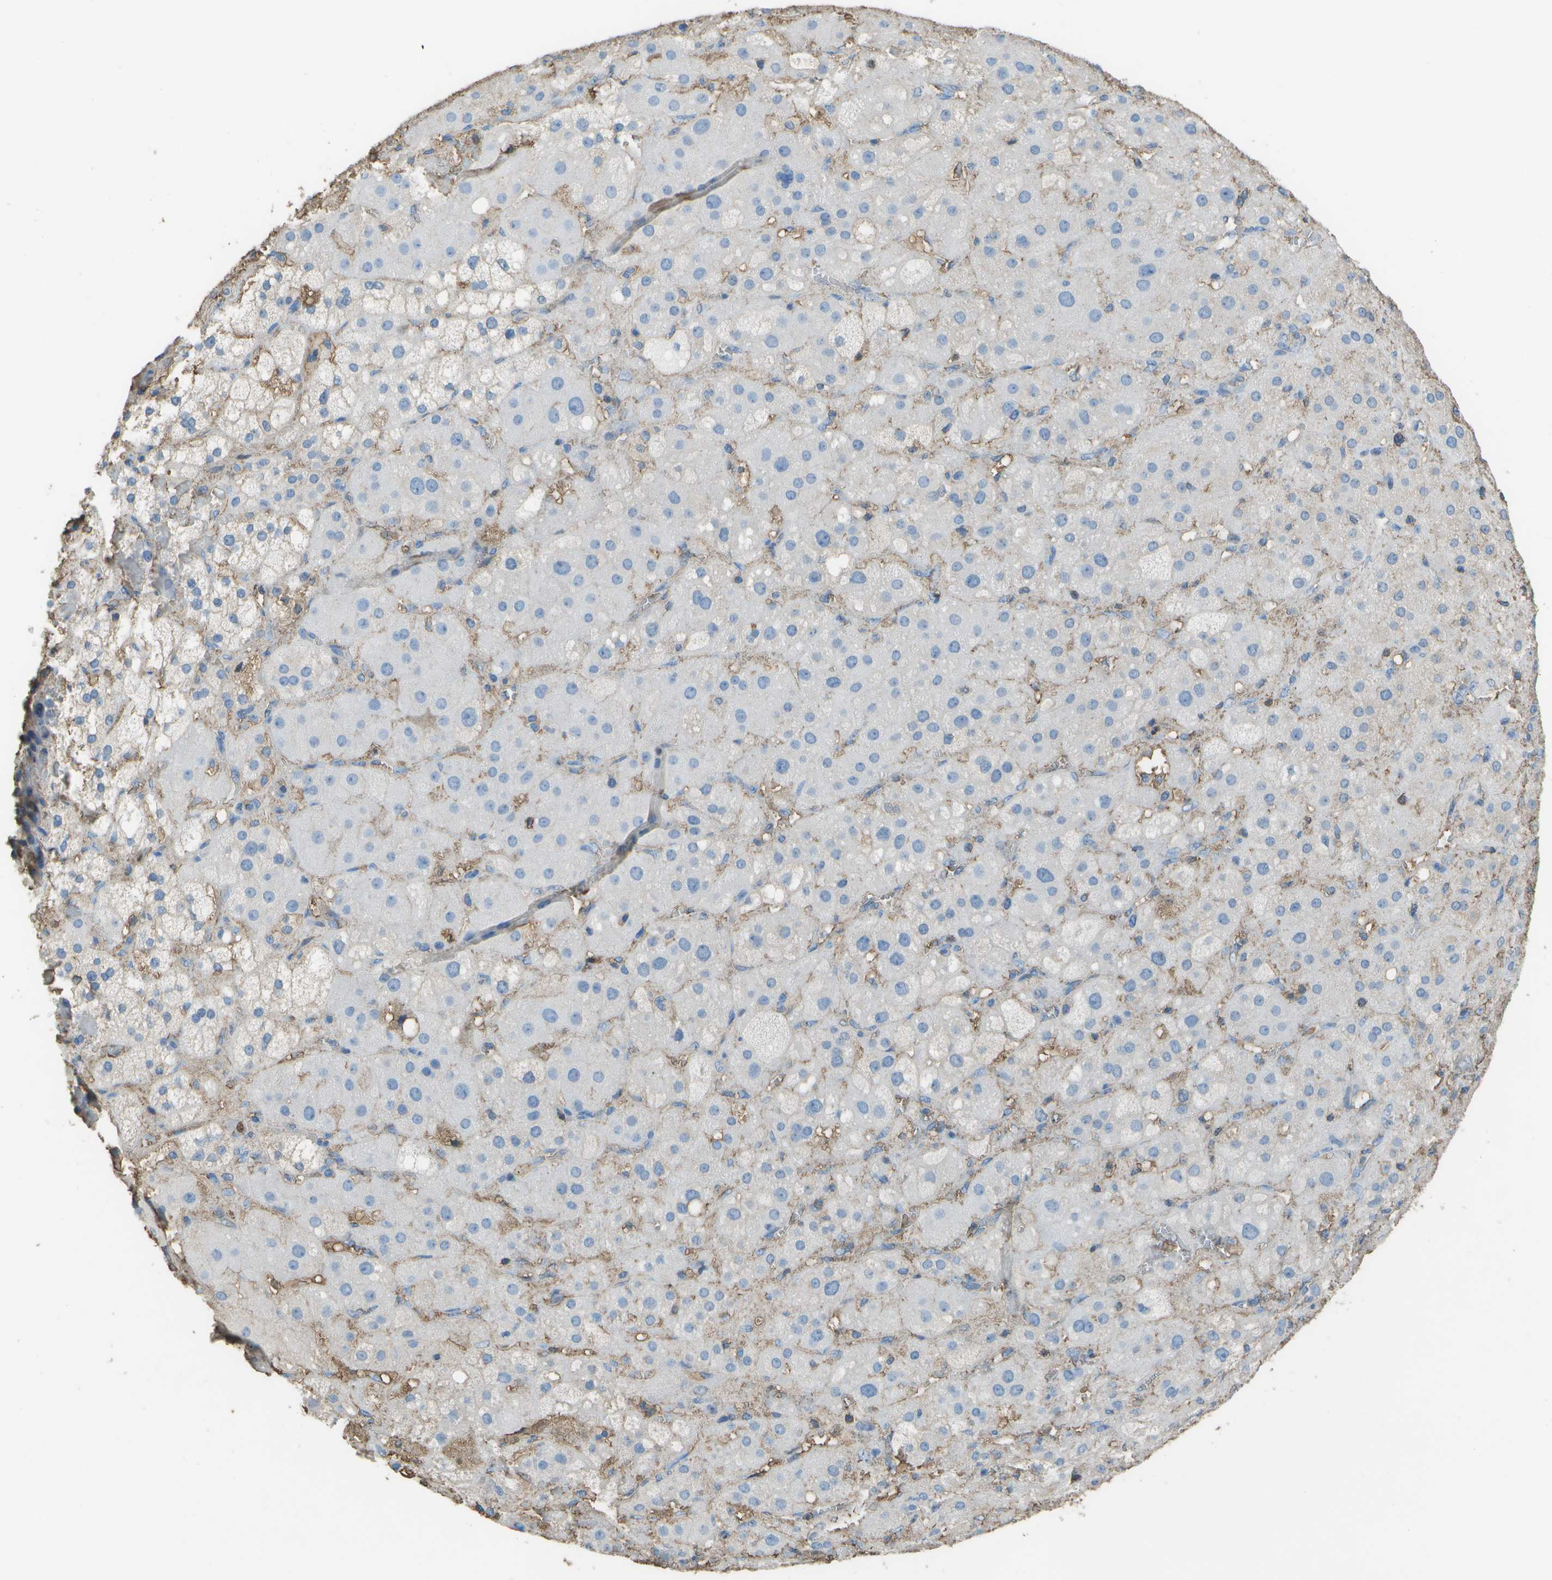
{"staining": {"intensity": "weak", "quantity": "<25%", "location": "cytoplasmic/membranous"}, "tissue": "adrenal gland", "cell_type": "Glandular cells", "image_type": "normal", "snomed": [{"axis": "morphology", "description": "Normal tissue, NOS"}, {"axis": "topography", "description": "Adrenal gland"}], "caption": "The photomicrograph reveals no staining of glandular cells in normal adrenal gland. Nuclei are stained in blue.", "gene": "CYP4F11", "patient": {"sex": "female", "age": 47}}